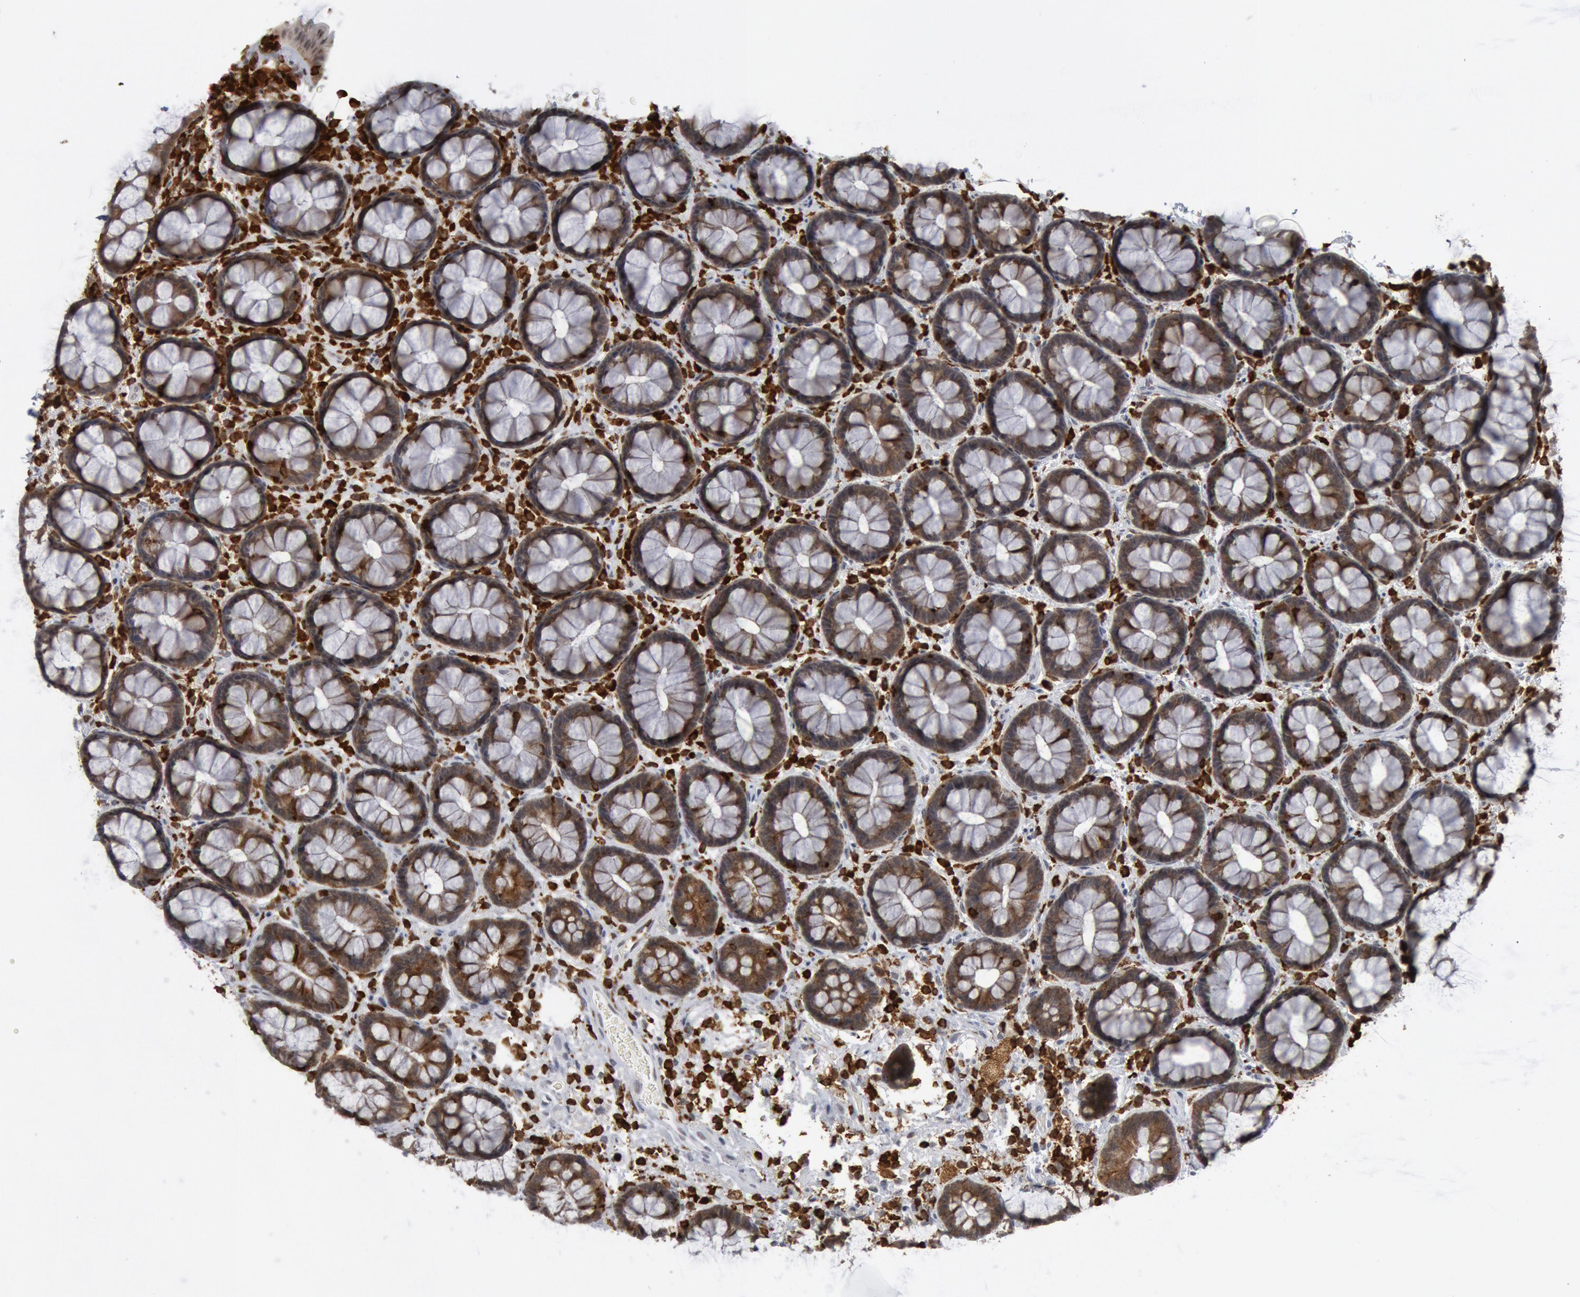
{"staining": {"intensity": "weak", "quantity": ">75%", "location": "cytoplasmic/membranous"}, "tissue": "rectum", "cell_type": "Glandular cells", "image_type": "normal", "snomed": [{"axis": "morphology", "description": "Normal tissue, NOS"}, {"axis": "topography", "description": "Rectum"}], "caption": "Protein staining of normal rectum shows weak cytoplasmic/membranous staining in about >75% of glandular cells. The protein is shown in brown color, while the nuclei are stained blue.", "gene": "PTPN6", "patient": {"sex": "male", "age": 92}}